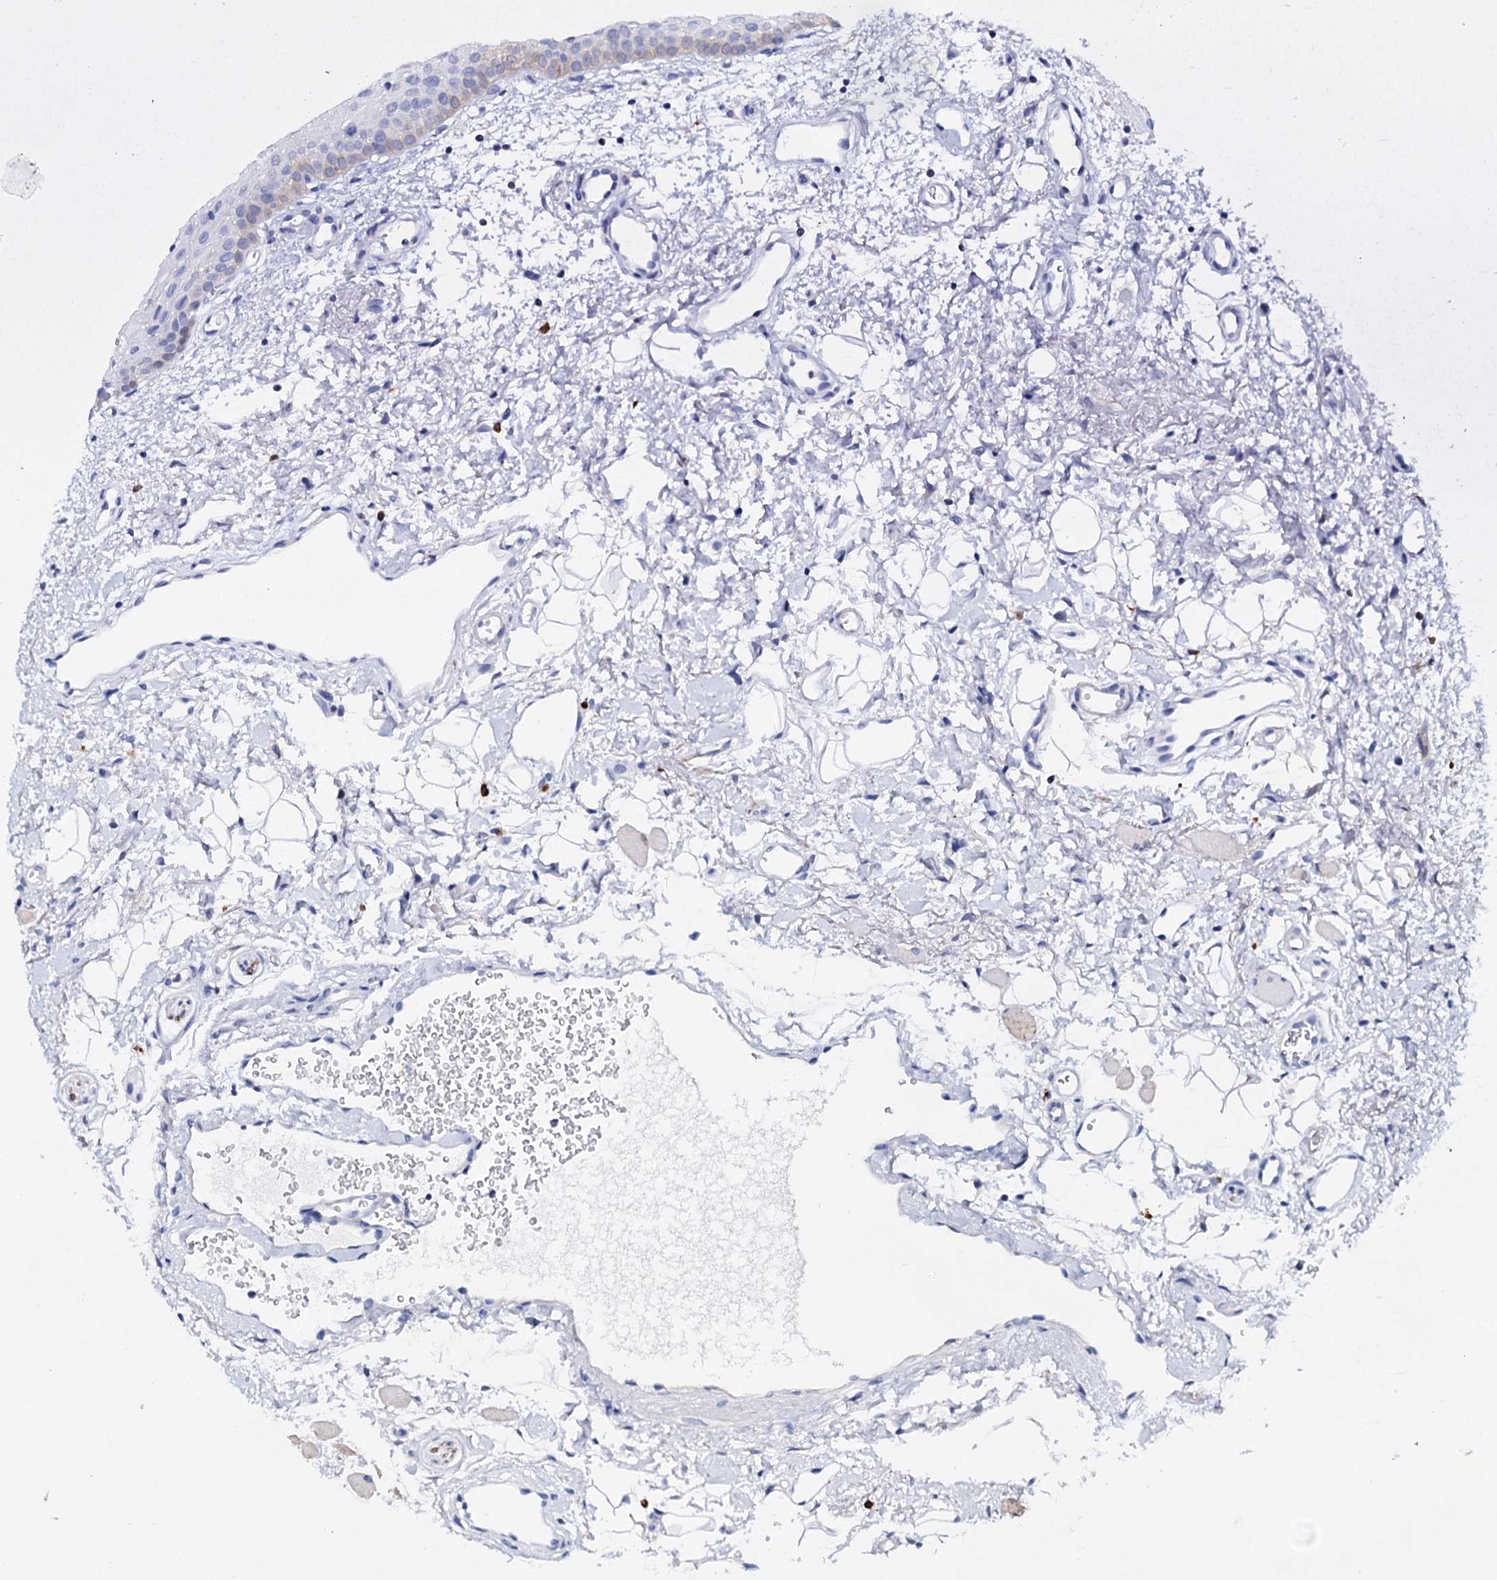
{"staining": {"intensity": "moderate", "quantity": "<25%", "location": "cytoplasmic/membranous,nuclear"}, "tissue": "oral mucosa", "cell_type": "Squamous epithelial cells", "image_type": "normal", "snomed": [{"axis": "morphology", "description": "Normal tissue, NOS"}, {"axis": "morphology", "description": "Squamous cell carcinoma, NOS"}, {"axis": "topography", "description": "Oral tissue"}, {"axis": "topography", "description": "Head-Neck"}], "caption": "A brown stain labels moderate cytoplasmic/membranous,nuclear expression of a protein in squamous epithelial cells of unremarkable human oral mucosa.", "gene": "CFAP46", "patient": {"sex": "male", "age": 68}}